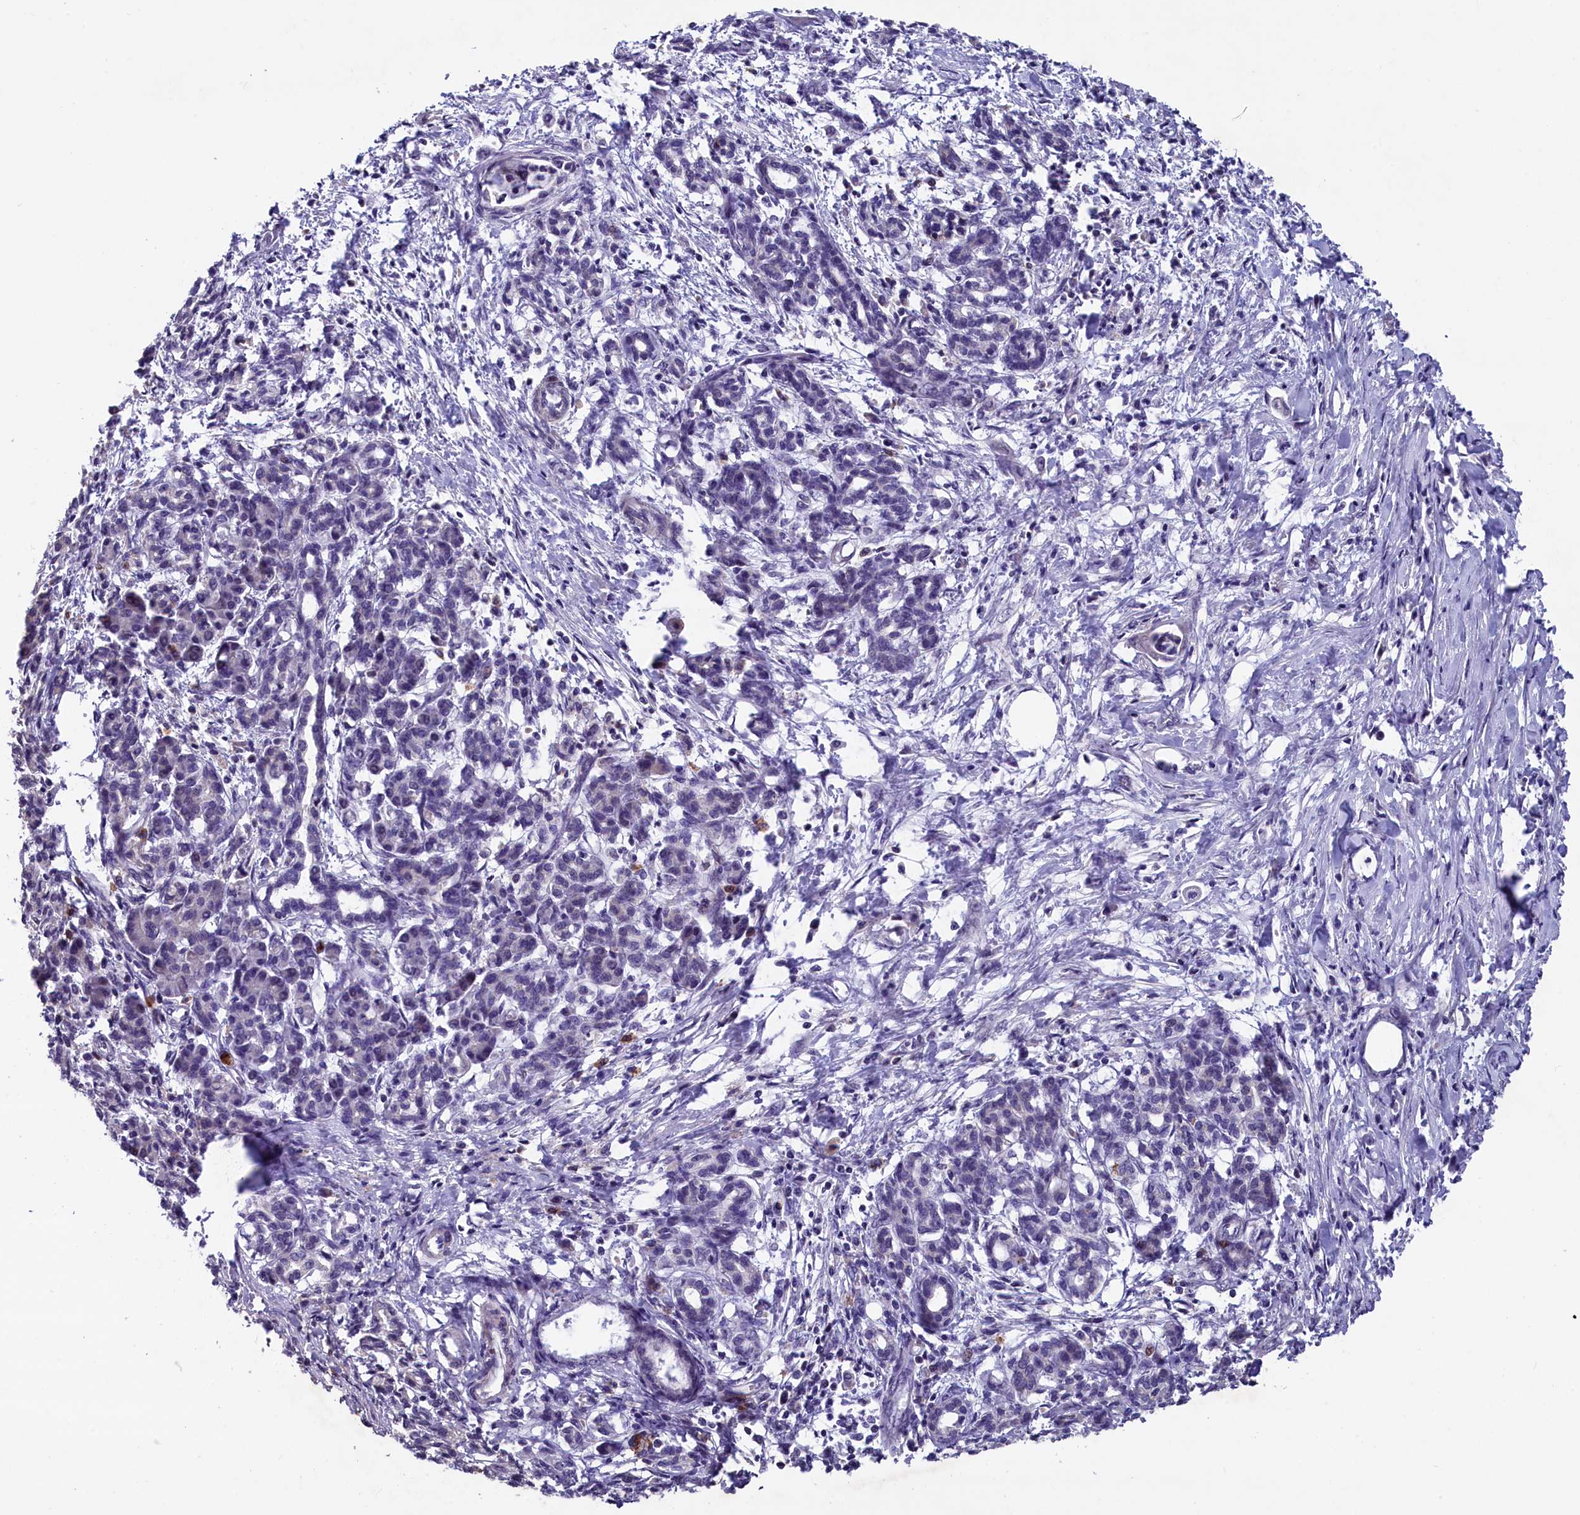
{"staining": {"intensity": "negative", "quantity": "none", "location": "none"}, "tissue": "pancreatic cancer", "cell_type": "Tumor cells", "image_type": "cancer", "snomed": [{"axis": "morphology", "description": "Adenocarcinoma, NOS"}, {"axis": "topography", "description": "Pancreas"}], "caption": "Immunohistochemistry (IHC) histopathology image of neoplastic tissue: human pancreatic cancer stained with DAB (3,3'-diaminobenzidine) demonstrates no significant protein positivity in tumor cells.", "gene": "SLC39A6", "patient": {"sex": "female", "age": 55}}